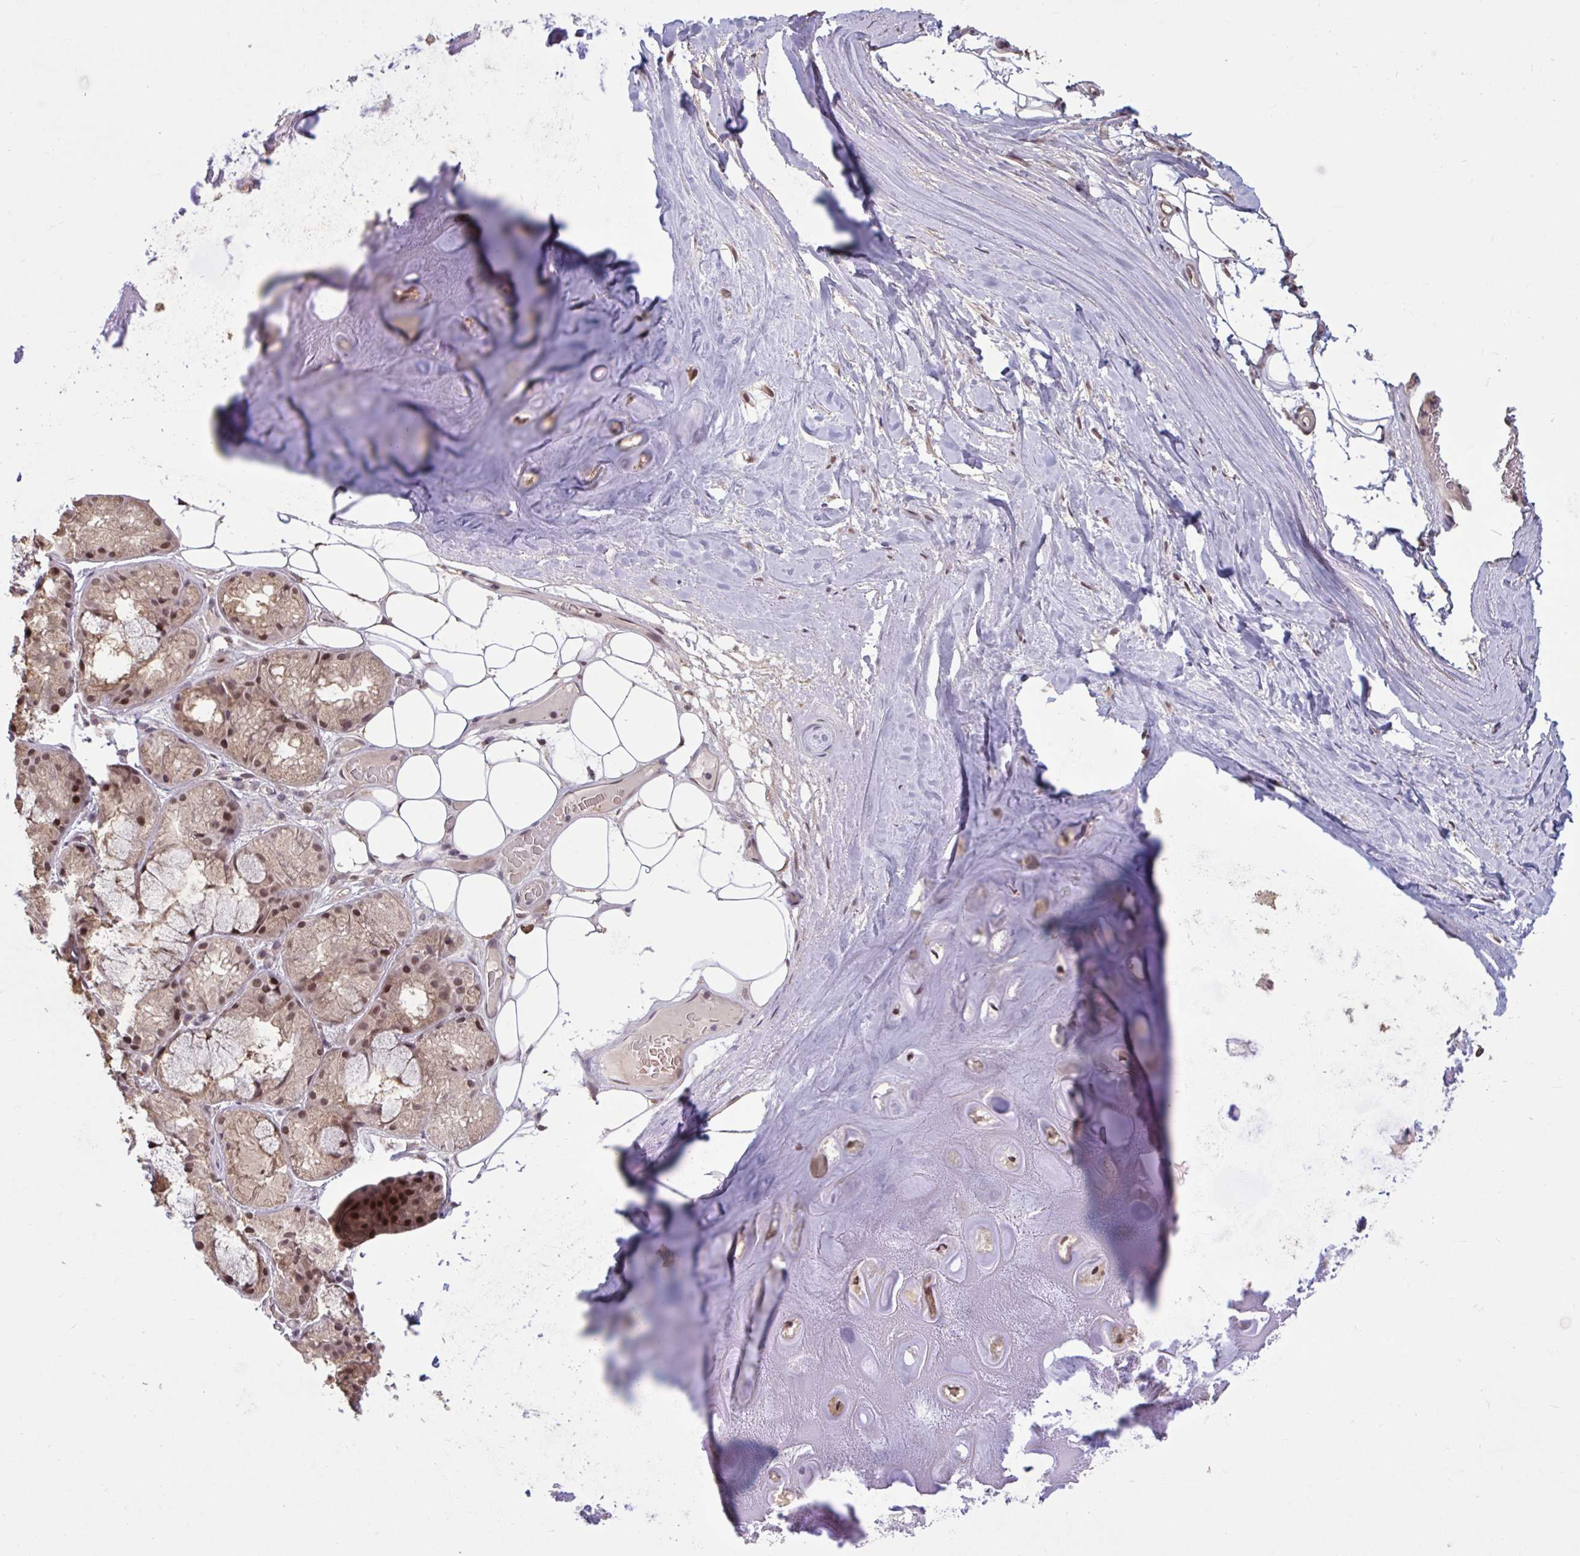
{"staining": {"intensity": "negative", "quantity": "none", "location": "none"}, "tissue": "adipose tissue", "cell_type": "Adipocytes", "image_type": "normal", "snomed": [{"axis": "morphology", "description": "Normal tissue, NOS"}, {"axis": "topography", "description": "Lymph node"}, {"axis": "topography", "description": "Cartilage tissue"}, {"axis": "topography", "description": "Nasopharynx"}], "caption": "IHC histopathology image of unremarkable adipose tissue: human adipose tissue stained with DAB reveals no significant protein positivity in adipocytes. Nuclei are stained in blue.", "gene": "ZNF414", "patient": {"sex": "male", "age": 63}}